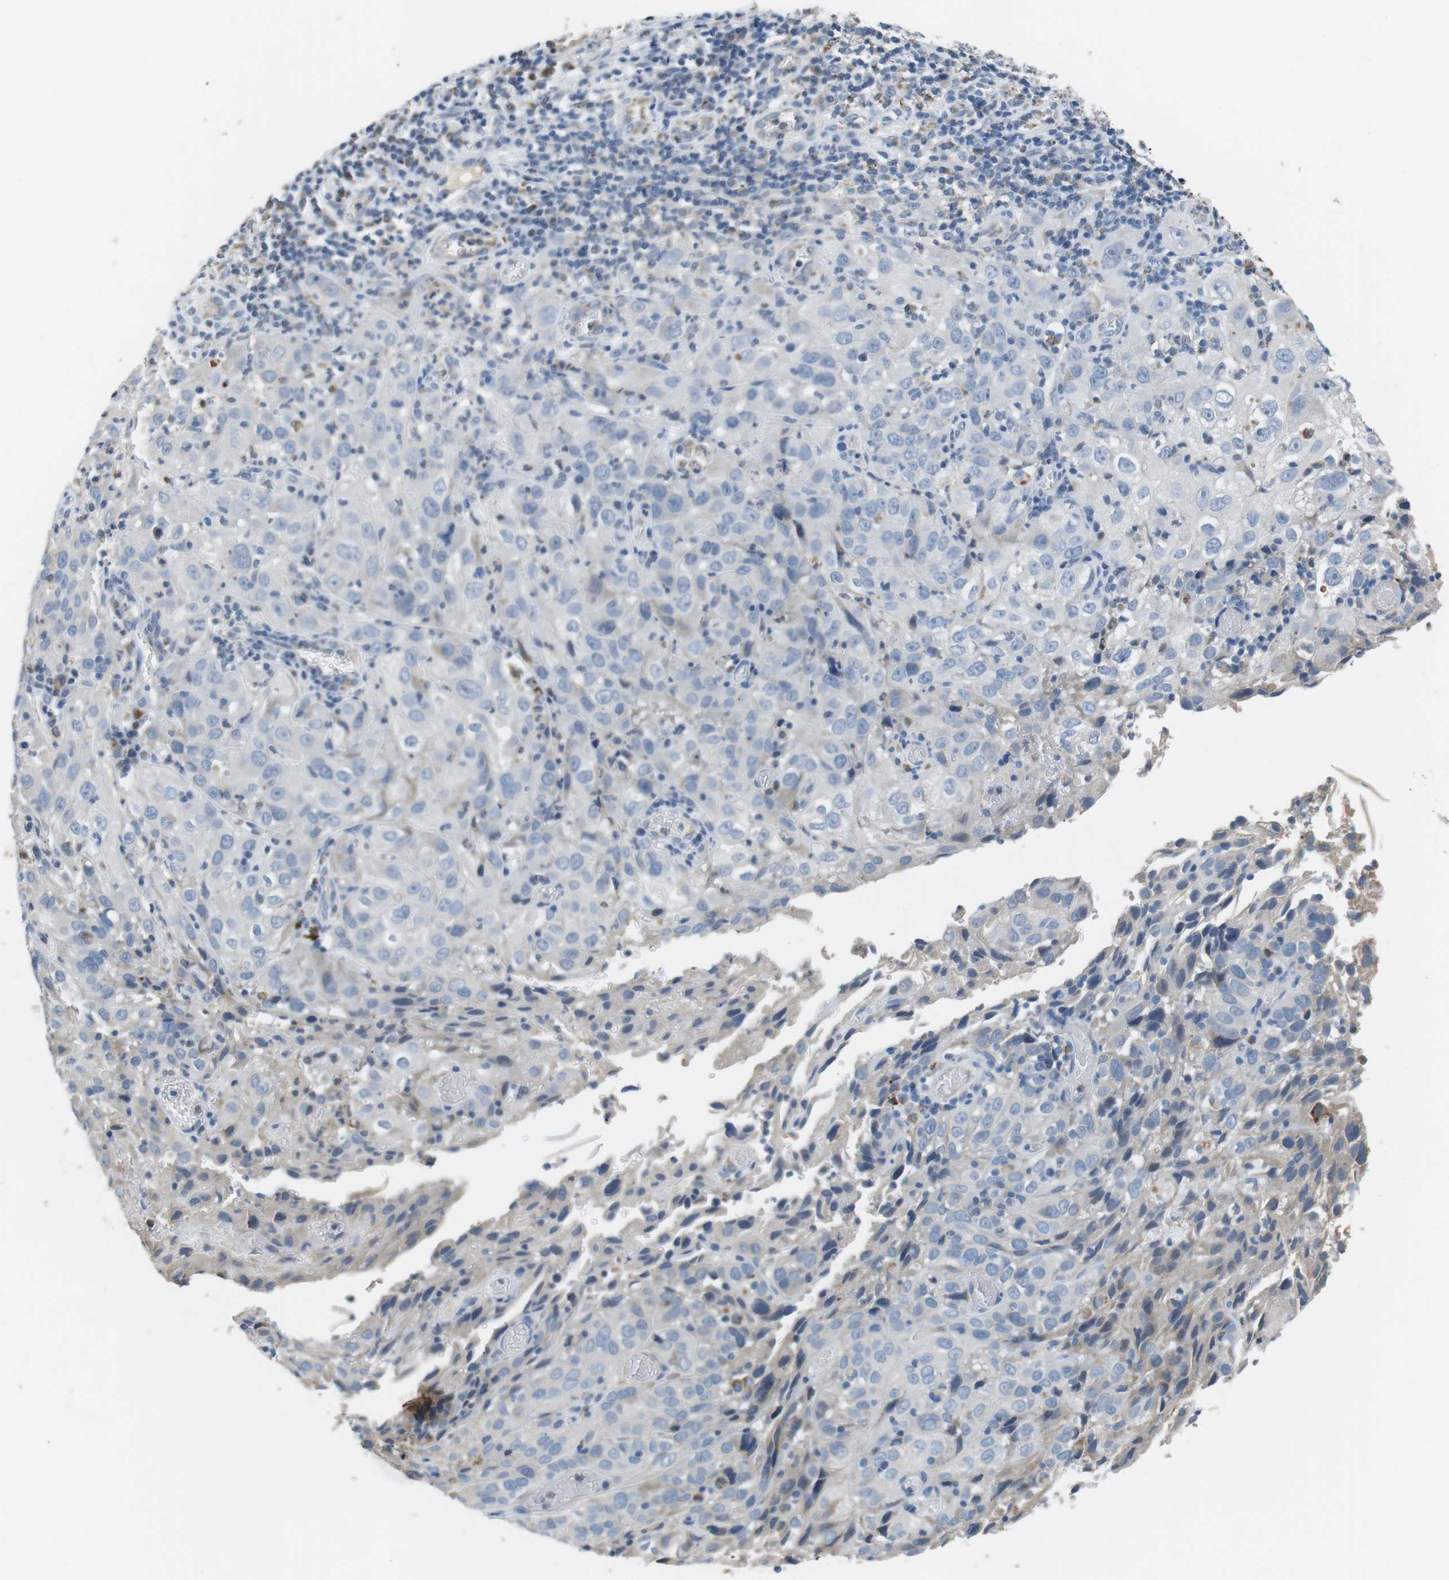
{"staining": {"intensity": "negative", "quantity": "none", "location": "none"}, "tissue": "cervical cancer", "cell_type": "Tumor cells", "image_type": "cancer", "snomed": [{"axis": "morphology", "description": "Squamous cell carcinoma, NOS"}, {"axis": "topography", "description": "Cervix"}], "caption": "This is a micrograph of immunohistochemistry (IHC) staining of cervical squamous cell carcinoma, which shows no staining in tumor cells.", "gene": "CD300E", "patient": {"sex": "female", "age": 32}}